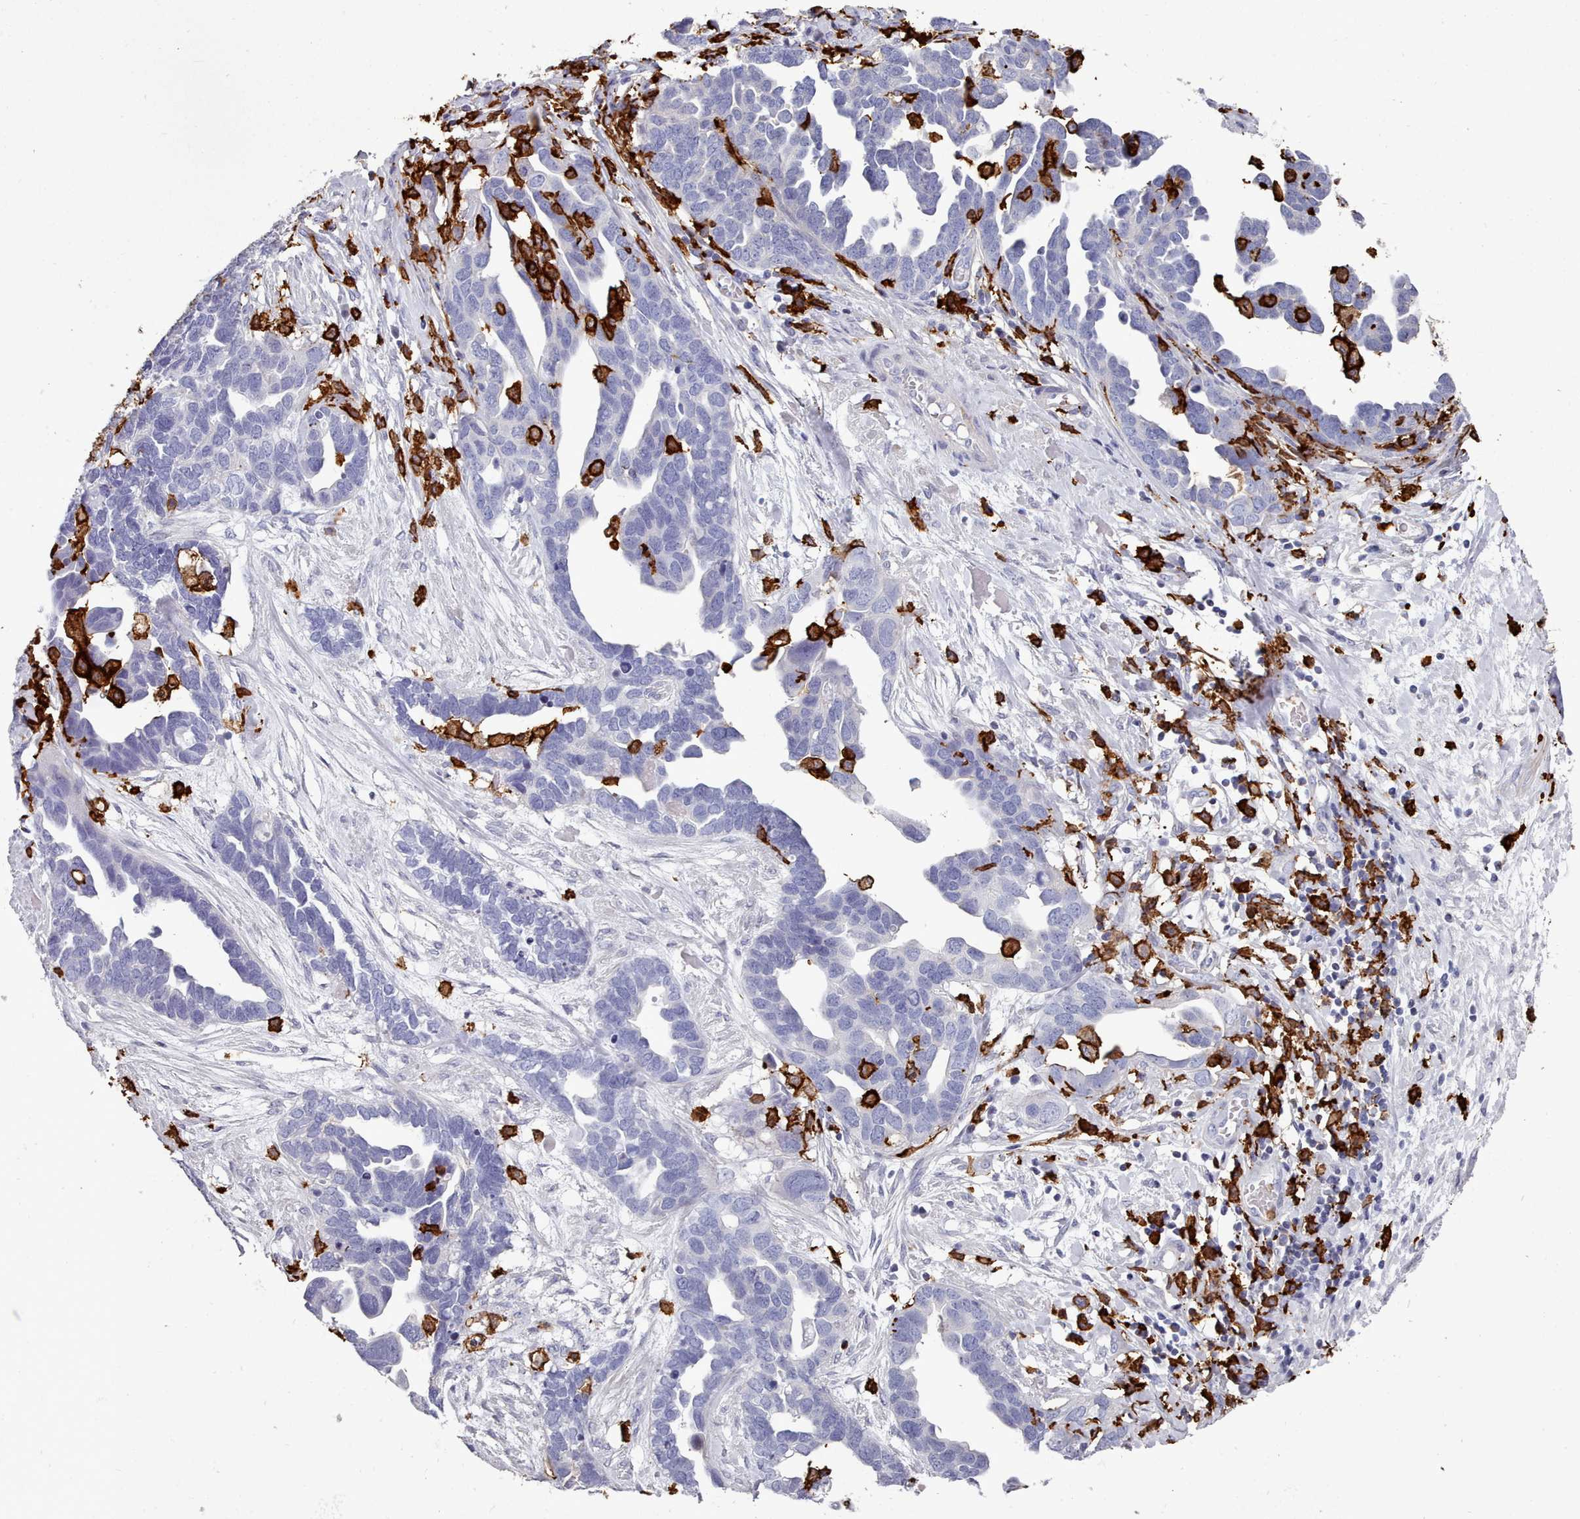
{"staining": {"intensity": "negative", "quantity": "none", "location": "none"}, "tissue": "ovarian cancer", "cell_type": "Tumor cells", "image_type": "cancer", "snomed": [{"axis": "morphology", "description": "Cystadenocarcinoma, serous, NOS"}, {"axis": "topography", "description": "Ovary"}], "caption": "Human ovarian serous cystadenocarcinoma stained for a protein using IHC displays no staining in tumor cells.", "gene": "AIF1", "patient": {"sex": "female", "age": 54}}